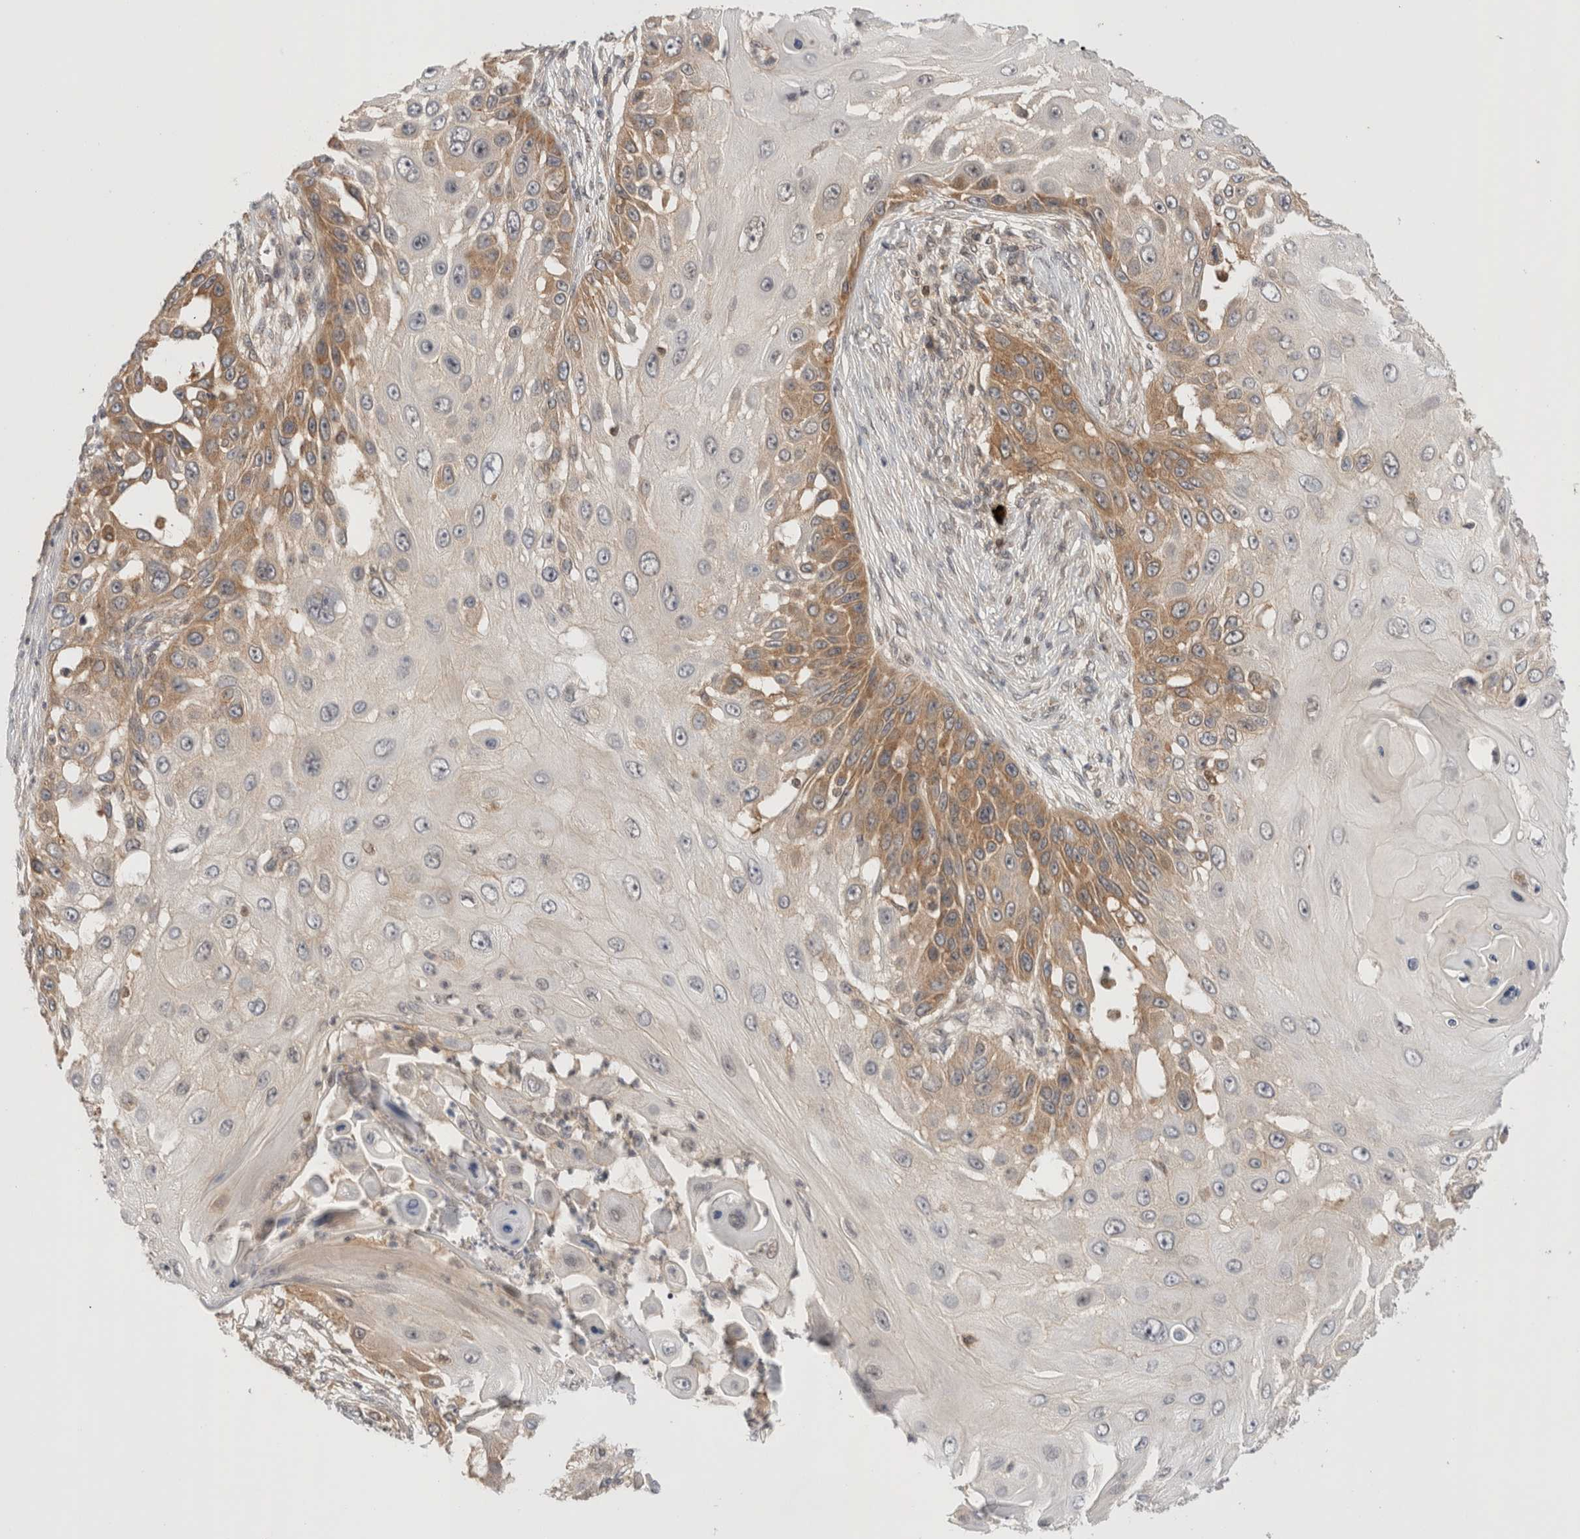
{"staining": {"intensity": "moderate", "quantity": "25%-75%", "location": "cytoplasmic/membranous"}, "tissue": "skin cancer", "cell_type": "Tumor cells", "image_type": "cancer", "snomed": [{"axis": "morphology", "description": "Squamous cell carcinoma, NOS"}, {"axis": "topography", "description": "Skin"}], "caption": "Squamous cell carcinoma (skin) stained with IHC reveals moderate cytoplasmic/membranous positivity in approximately 25%-75% of tumor cells. The protein of interest is shown in brown color, while the nuclei are stained blue.", "gene": "NFKB1", "patient": {"sex": "female", "age": 44}}